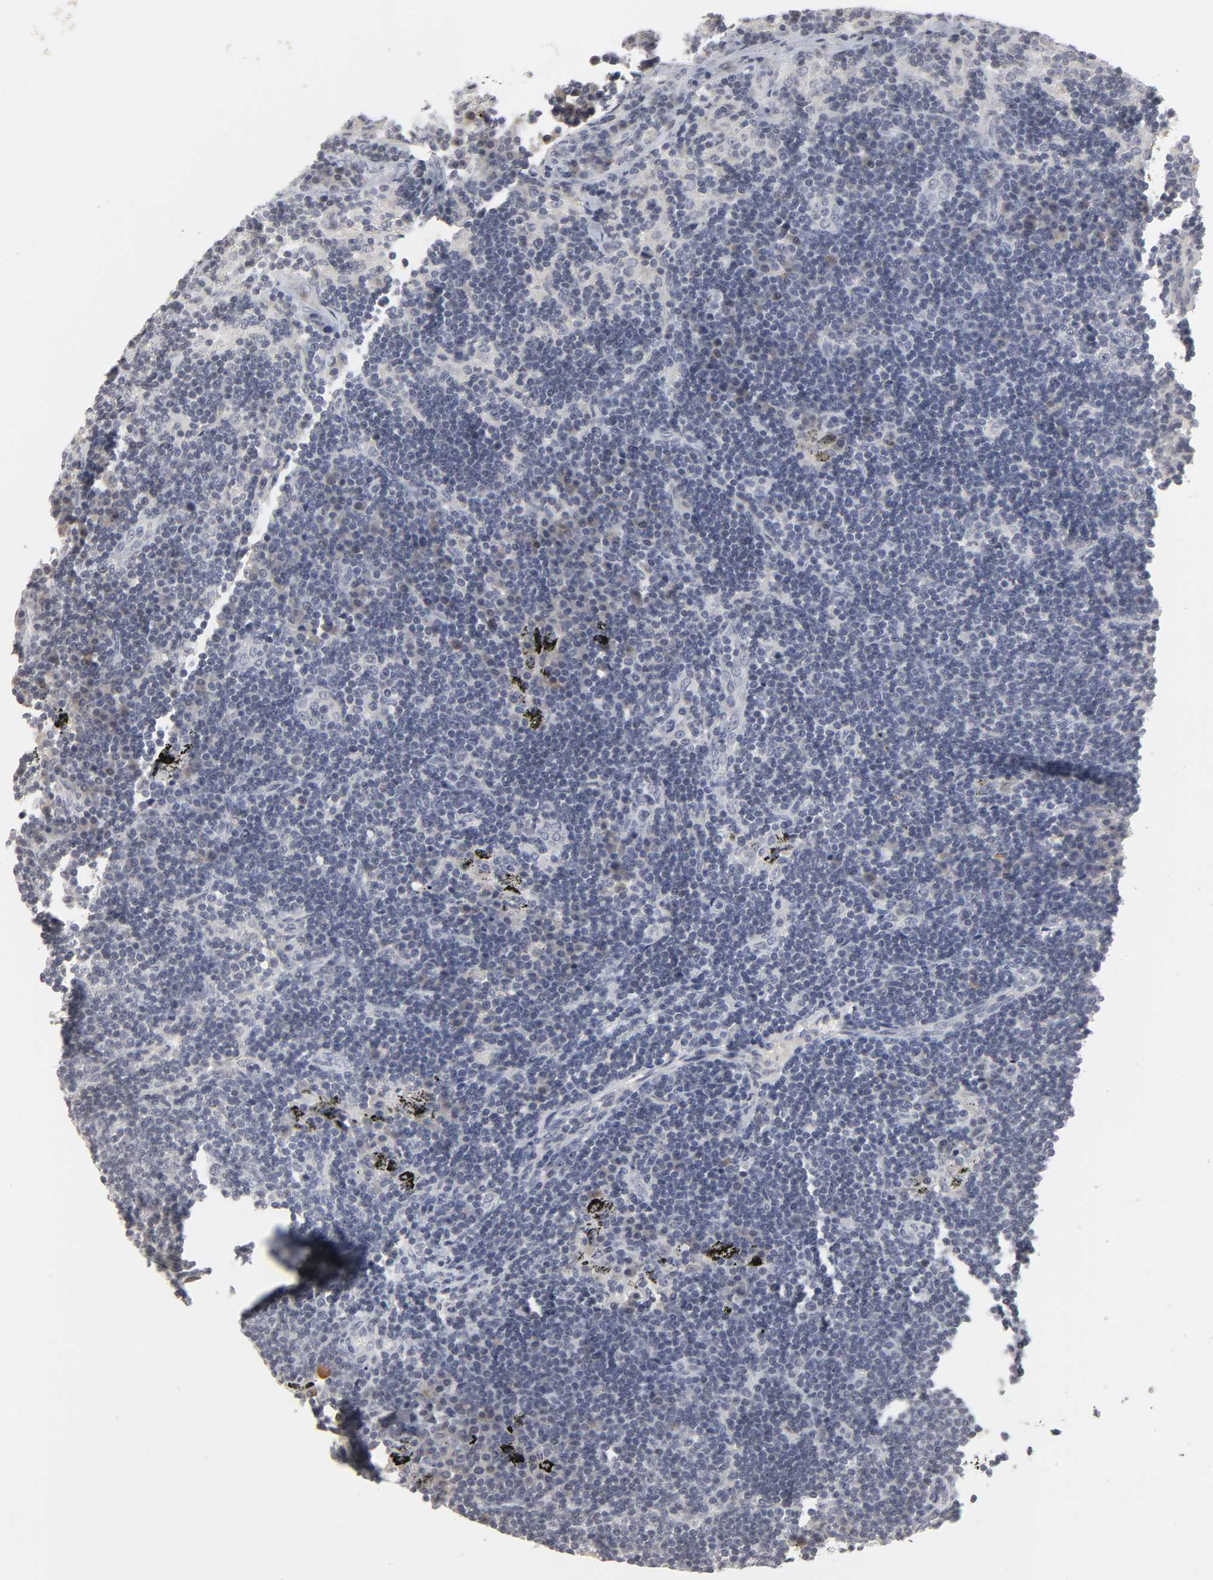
{"staining": {"intensity": "negative", "quantity": "none", "location": "none"}, "tissue": "lymph node", "cell_type": "Germinal center cells", "image_type": "normal", "snomed": [{"axis": "morphology", "description": "Normal tissue, NOS"}, {"axis": "morphology", "description": "Squamous cell carcinoma, metastatic, NOS"}, {"axis": "topography", "description": "Lymph node"}], "caption": "DAB (3,3'-diaminobenzidine) immunohistochemical staining of benign lymph node reveals no significant positivity in germinal center cells.", "gene": "TCAP", "patient": {"sex": "female", "age": 53}}